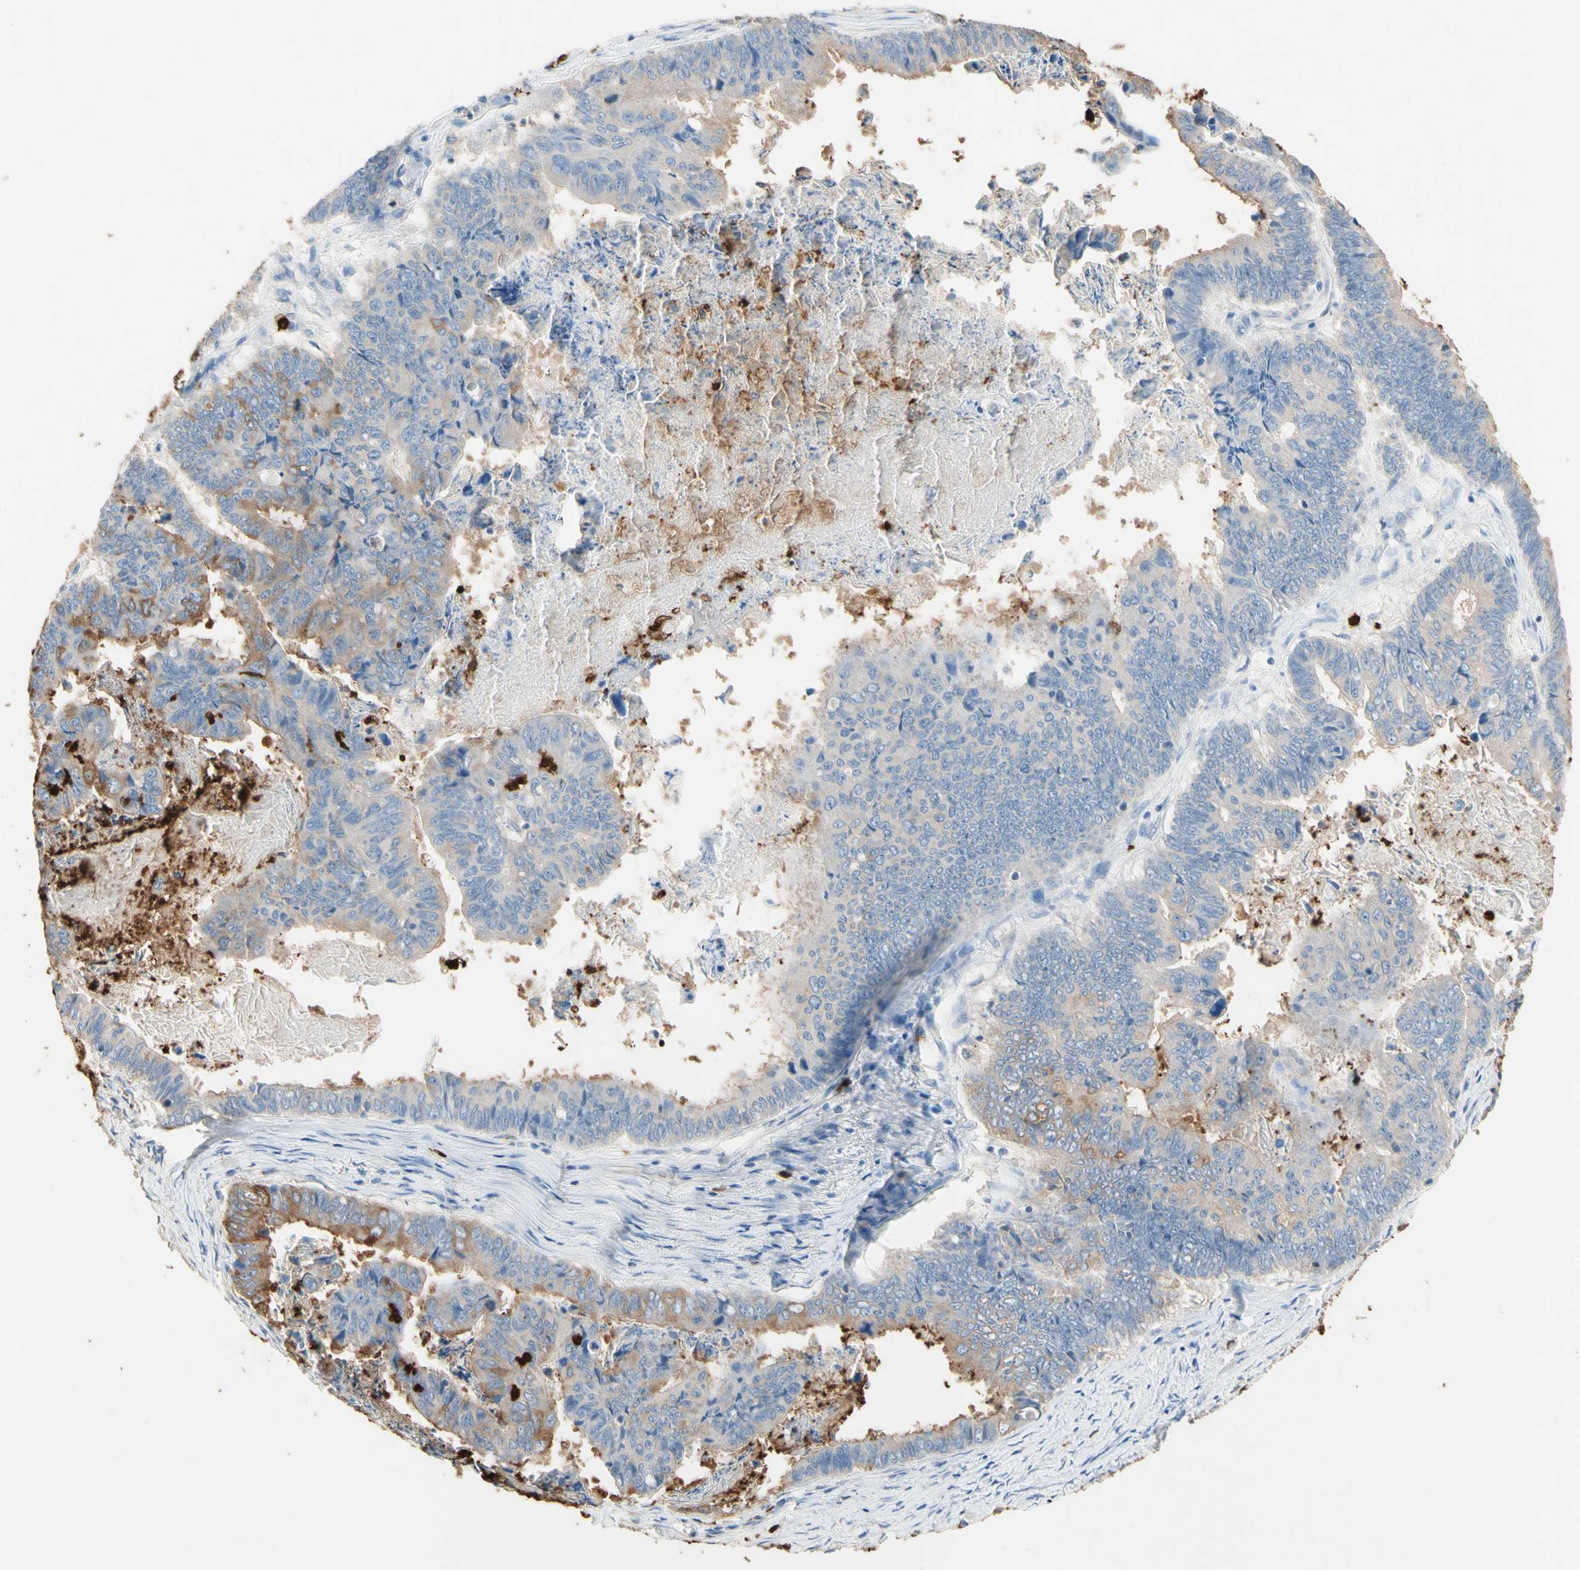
{"staining": {"intensity": "moderate", "quantity": "<25%", "location": "cytoplasmic/membranous"}, "tissue": "stomach cancer", "cell_type": "Tumor cells", "image_type": "cancer", "snomed": [{"axis": "morphology", "description": "Adenocarcinoma, NOS"}, {"axis": "topography", "description": "Stomach, lower"}], "caption": "The photomicrograph reveals immunohistochemical staining of stomach adenocarcinoma. There is moderate cytoplasmic/membranous expression is appreciated in about <25% of tumor cells.", "gene": "NFKBIZ", "patient": {"sex": "male", "age": 77}}